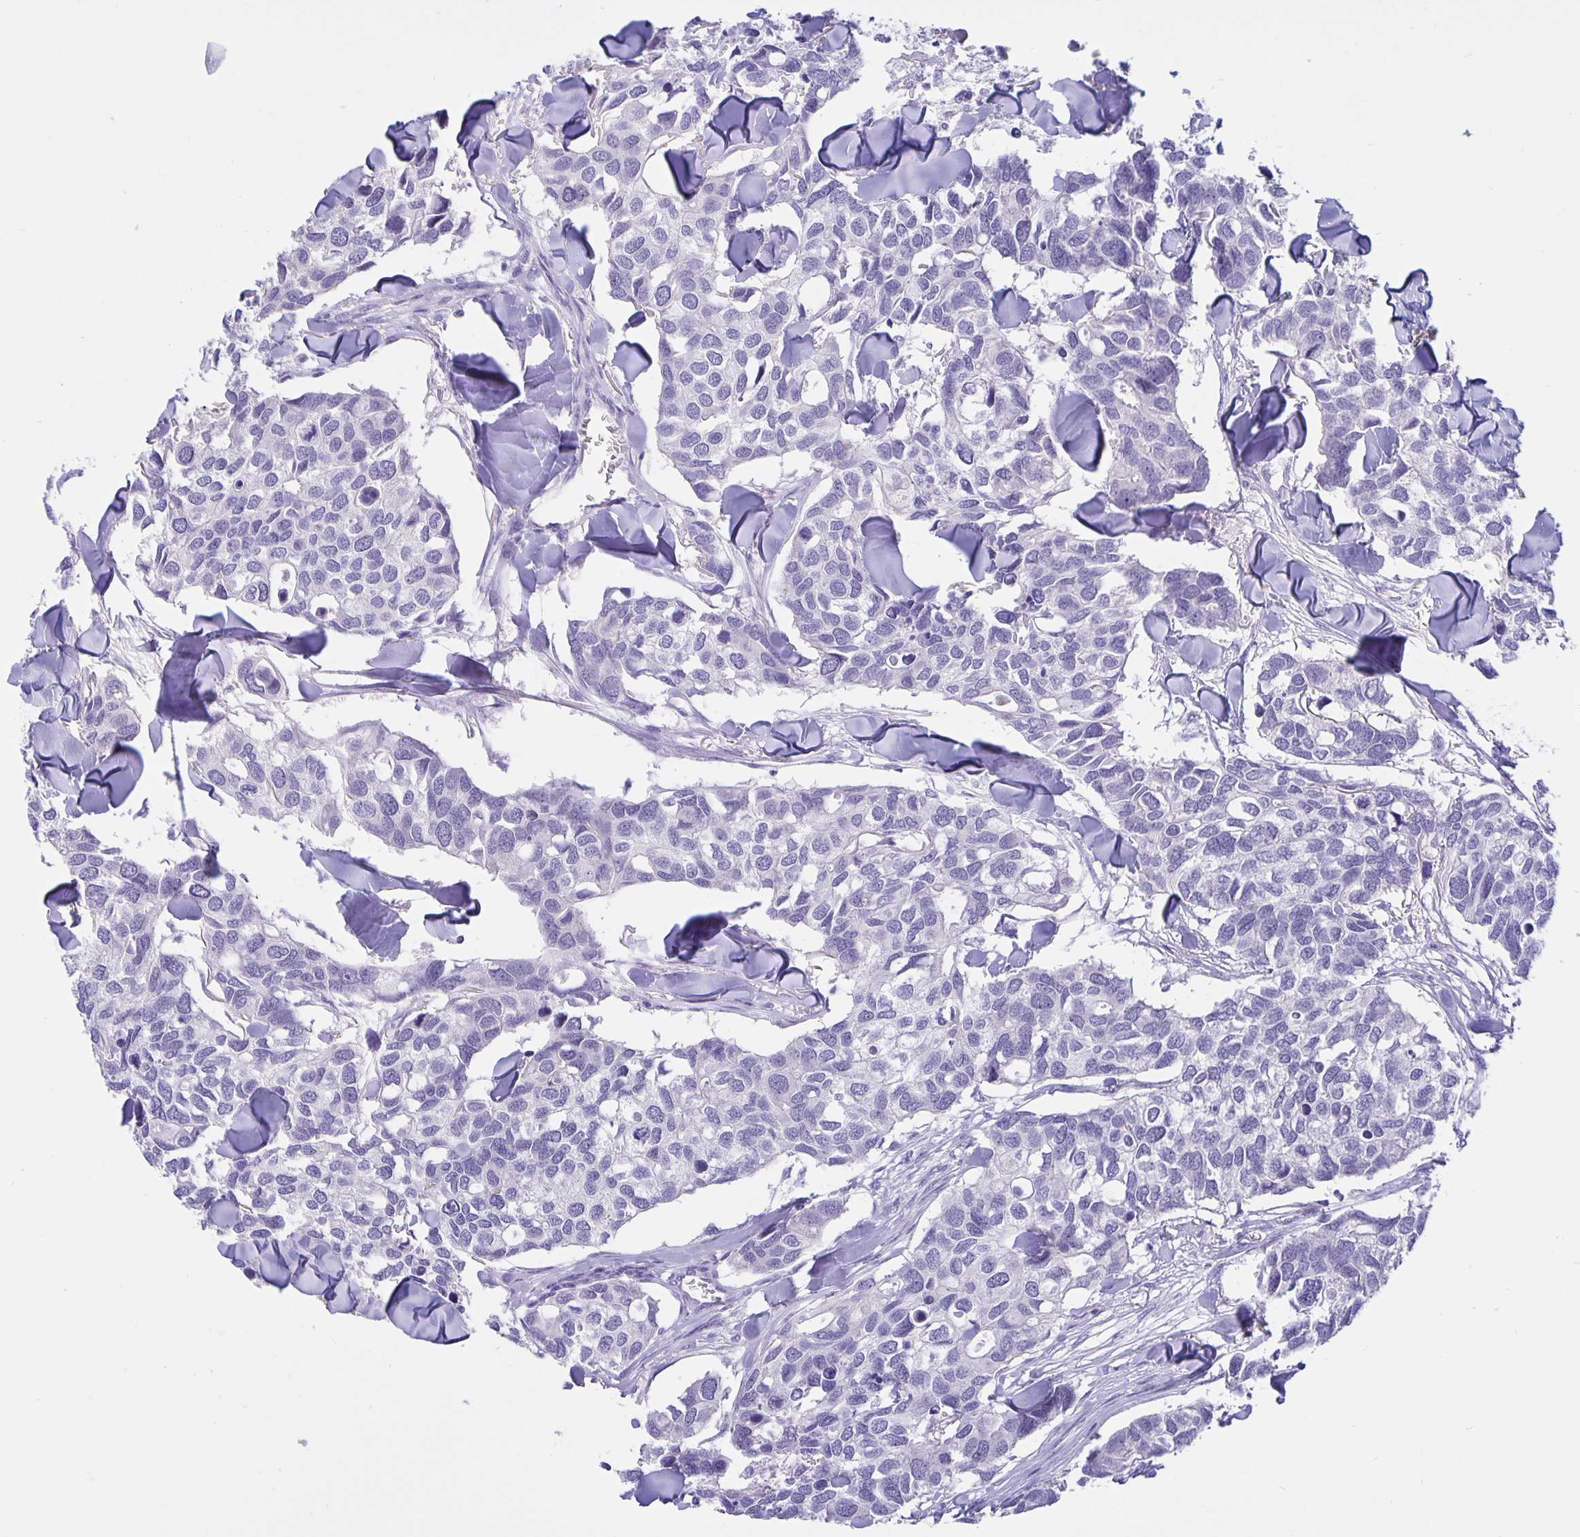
{"staining": {"intensity": "negative", "quantity": "none", "location": "none"}, "tissue": "breast cancer", "cell_type": "Tumor cells", "image_type": "cancer", "snomed": [{"axis": "morphology", "description": "Duct carcinoma"}, {"axis": "topography", "description": "Breast"}], "caption": "Micrograph shows no protein staining in tumor cells of breast cancer (invasive ductal carcinoma) tissue.", "gene": "ERMN", "patient": {"sex": "female", "age": 83}}